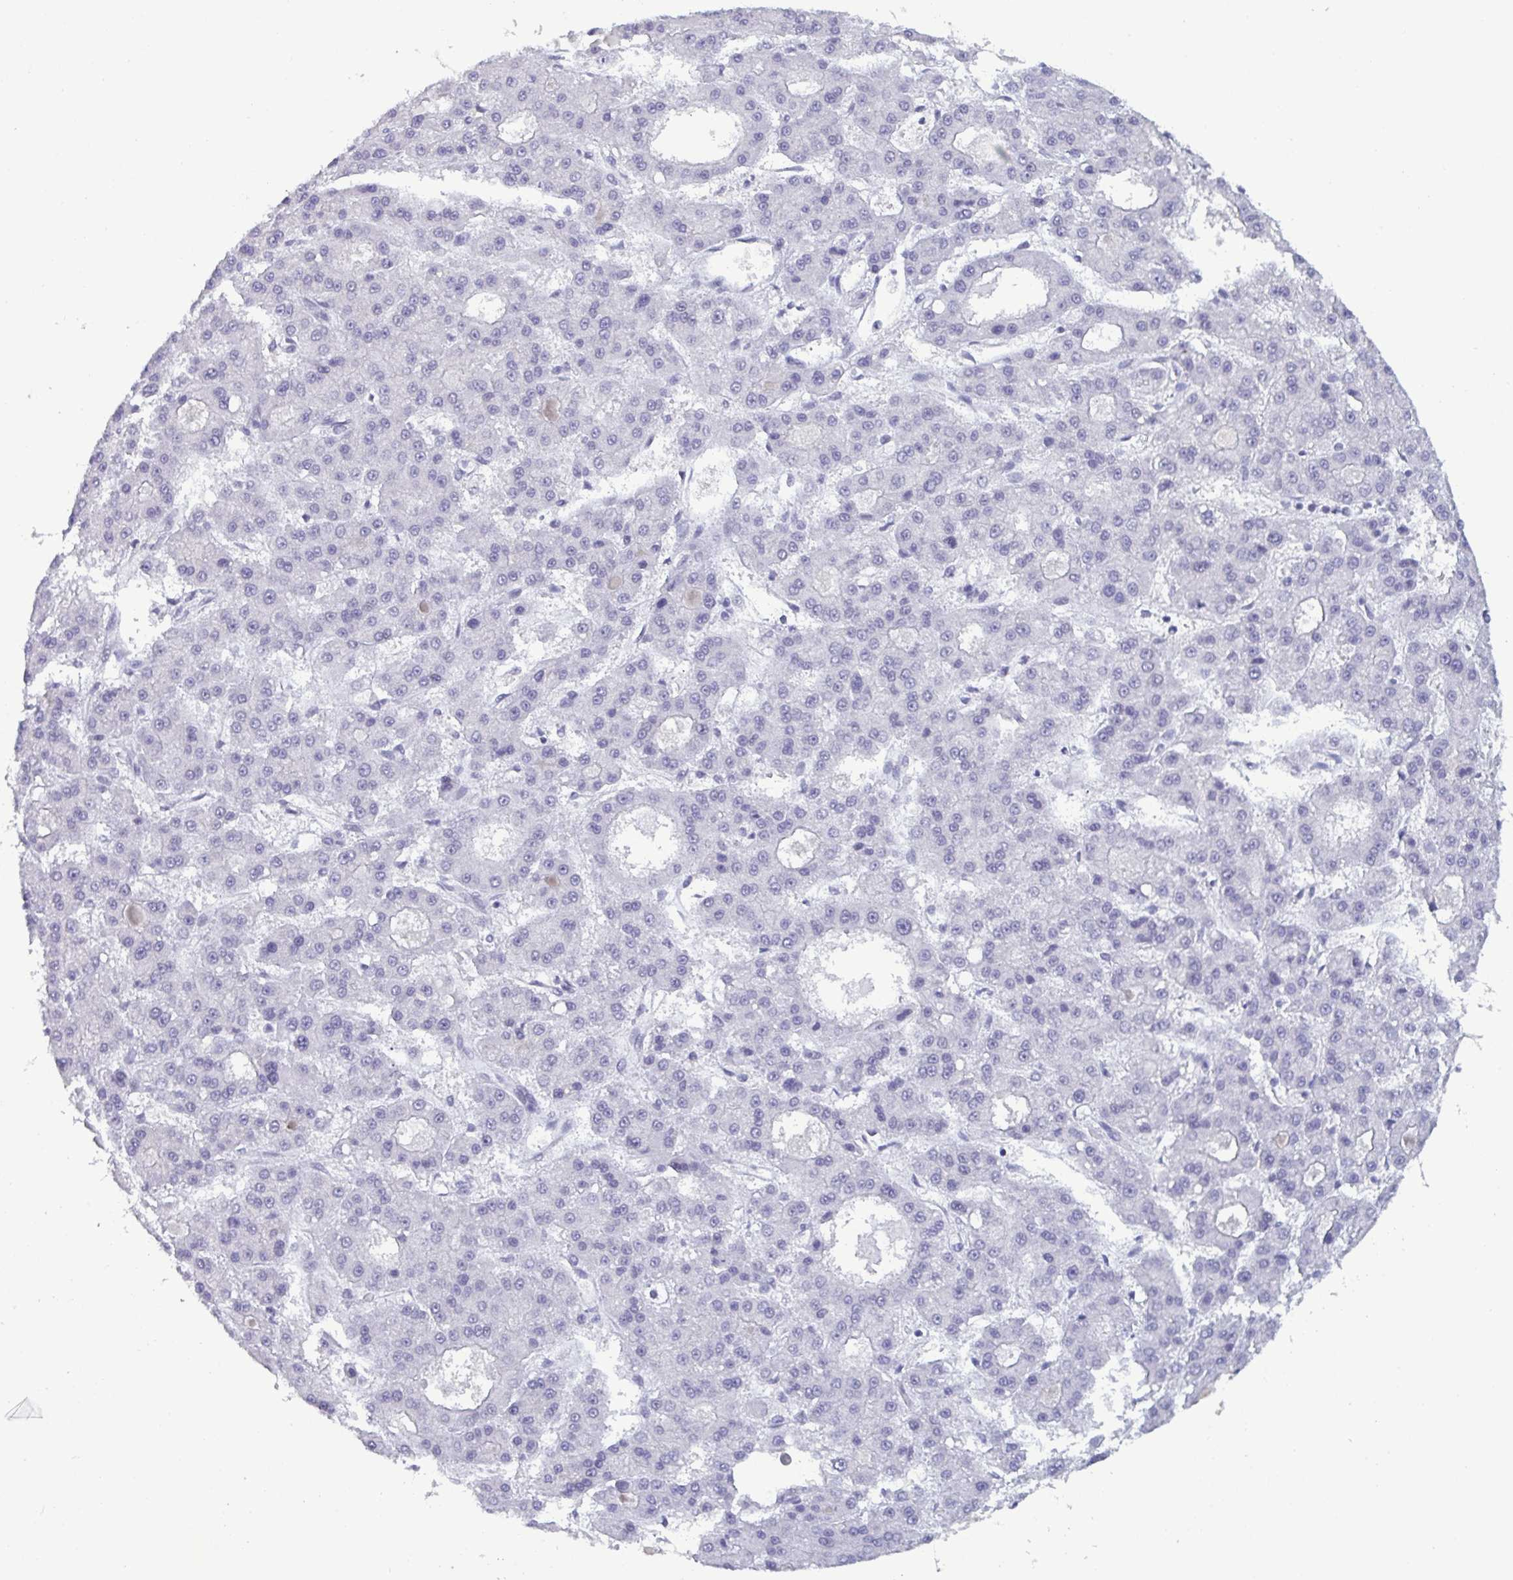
{"staining": {"intensity": "negative", "quantity": "none", "location": "none"}, "tissue": "liver cancer", "cell_type": "Tumor cells", "image_type": "cancer", "snomed": [{"axis": "morphology", "description": "Carcinoma, Hepatocellular, NOS"}, {"axis": "topography", "description": "Liver"}], "caption": "Immunohistochemical staining of human liver cancer demonstrates no significant expression in tumor cells.", "gene": "PPP1R10", "patient": {"sex": "male", "age": 70}}